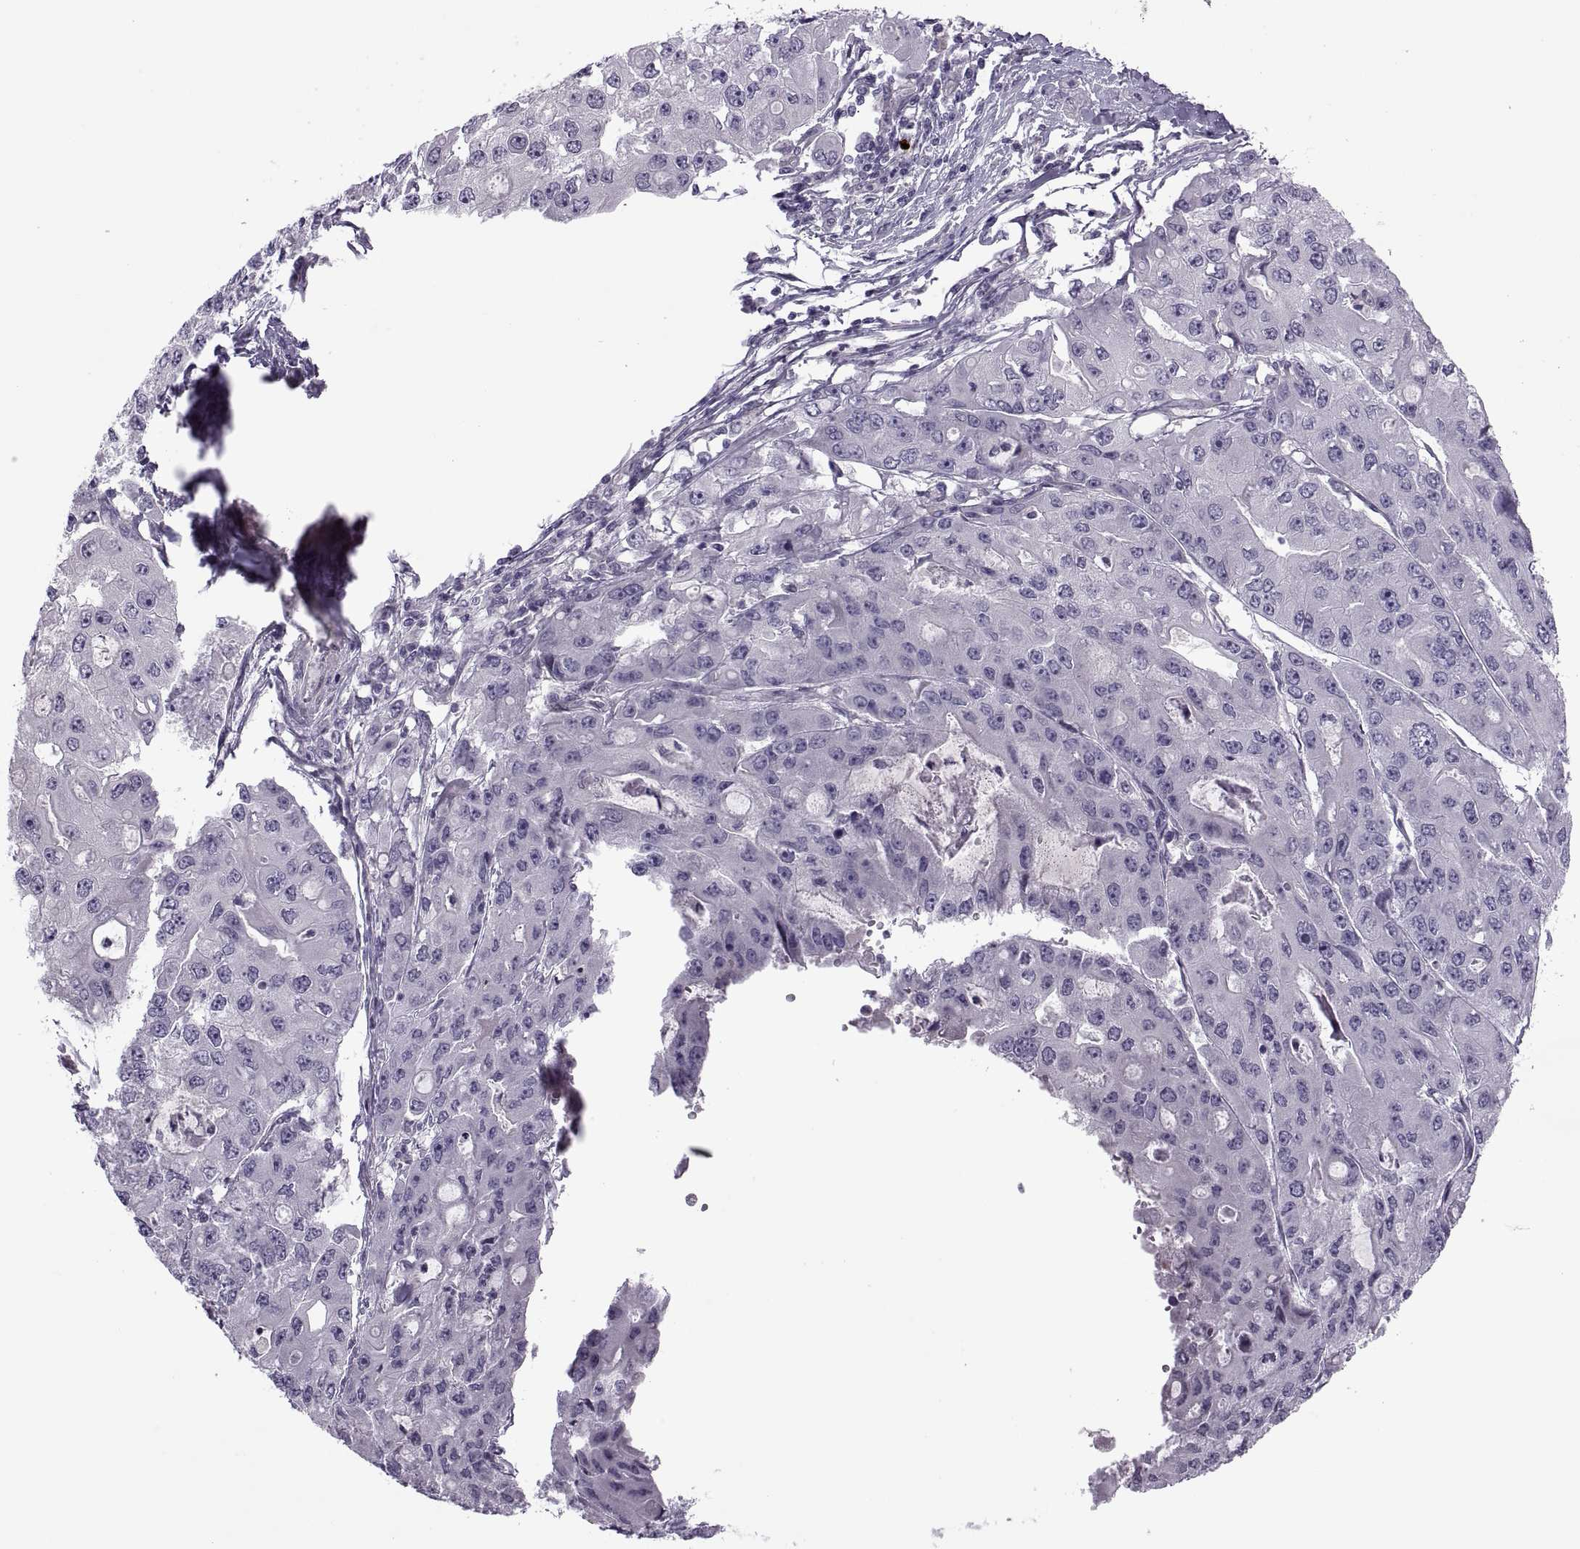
{"staining": {"intensity": "negative", "quantity": "none", "location": "none"}, "tissue": "ovarian cancer", "cell_type": "Tumor cells", "image_type": "cancer", "snomed": [{"axis": "morphology", "description": "Cystadenocarcinoma, serous, NOS"}, {"axis": "topography", "description": "Ovary"}], "caption": "IHC photomicrograph of human serous cystadenocarcinoma (ovarian) stained for a protein (brown), which displays no expression in tumor cells. Nuclei are stained in blue.", "gene": "ODF3", "patient": {"sex": "female", "age": 56}}